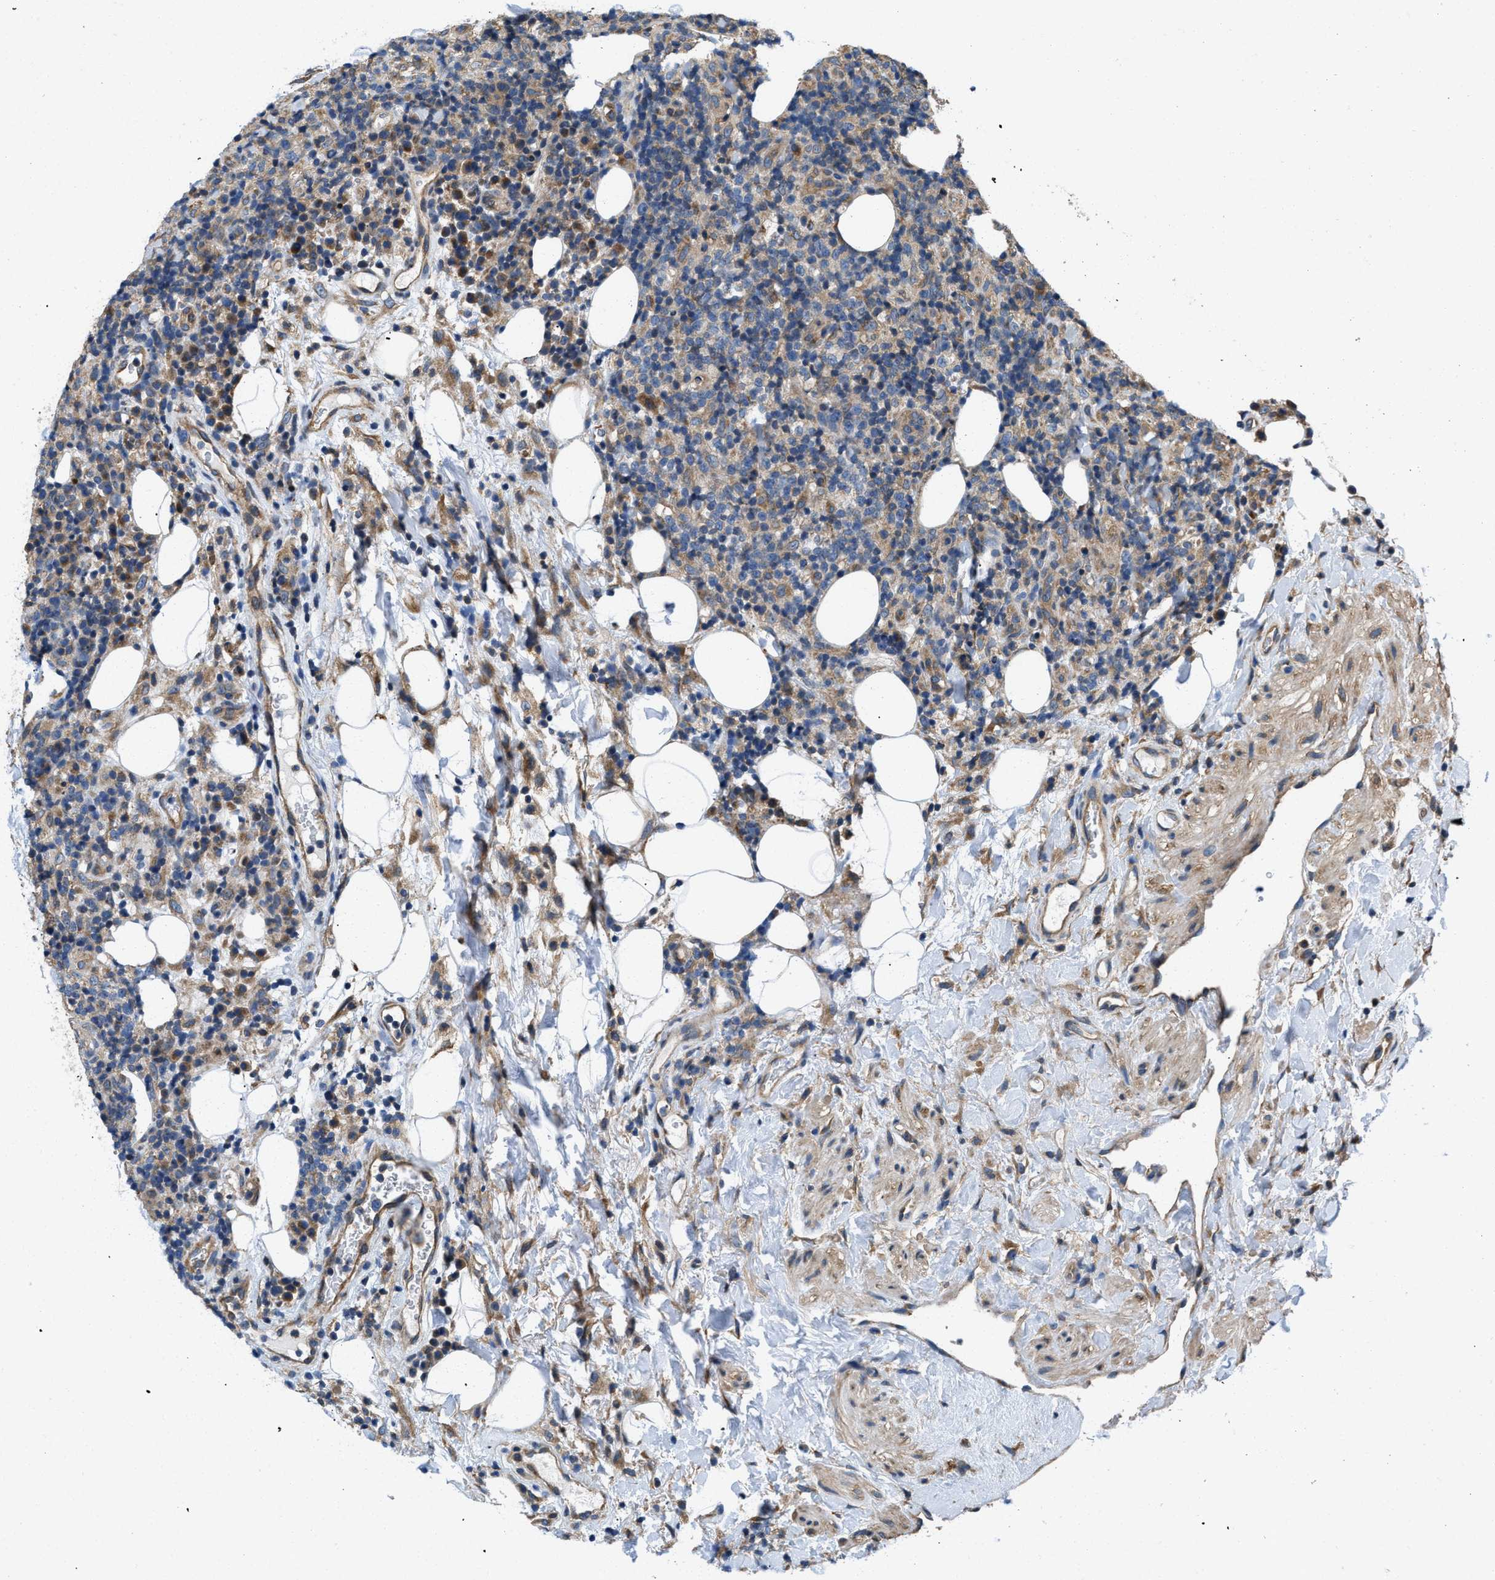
{"staining": {"intensity": "moderate", "quantity": ">75%", "location": "cytoplasmic/membranous"}, "tissue": "lymphoma", "cell_type": "Tumor cells", "image_type": "cancer", "snomed": [{"axis": "morphology", "description": "Malignant lymphoma, non-Hodgkin's type, High grade"}, {"axis": "topography", "description": "Lymph node"}], "caption": "Moderate cytoplasmic/membranous protein positivity is appreciated in about >75% of tumor cells in lymphoma.", "gene": "CEP128", "patient": {"sex": "female", "age": 76}}